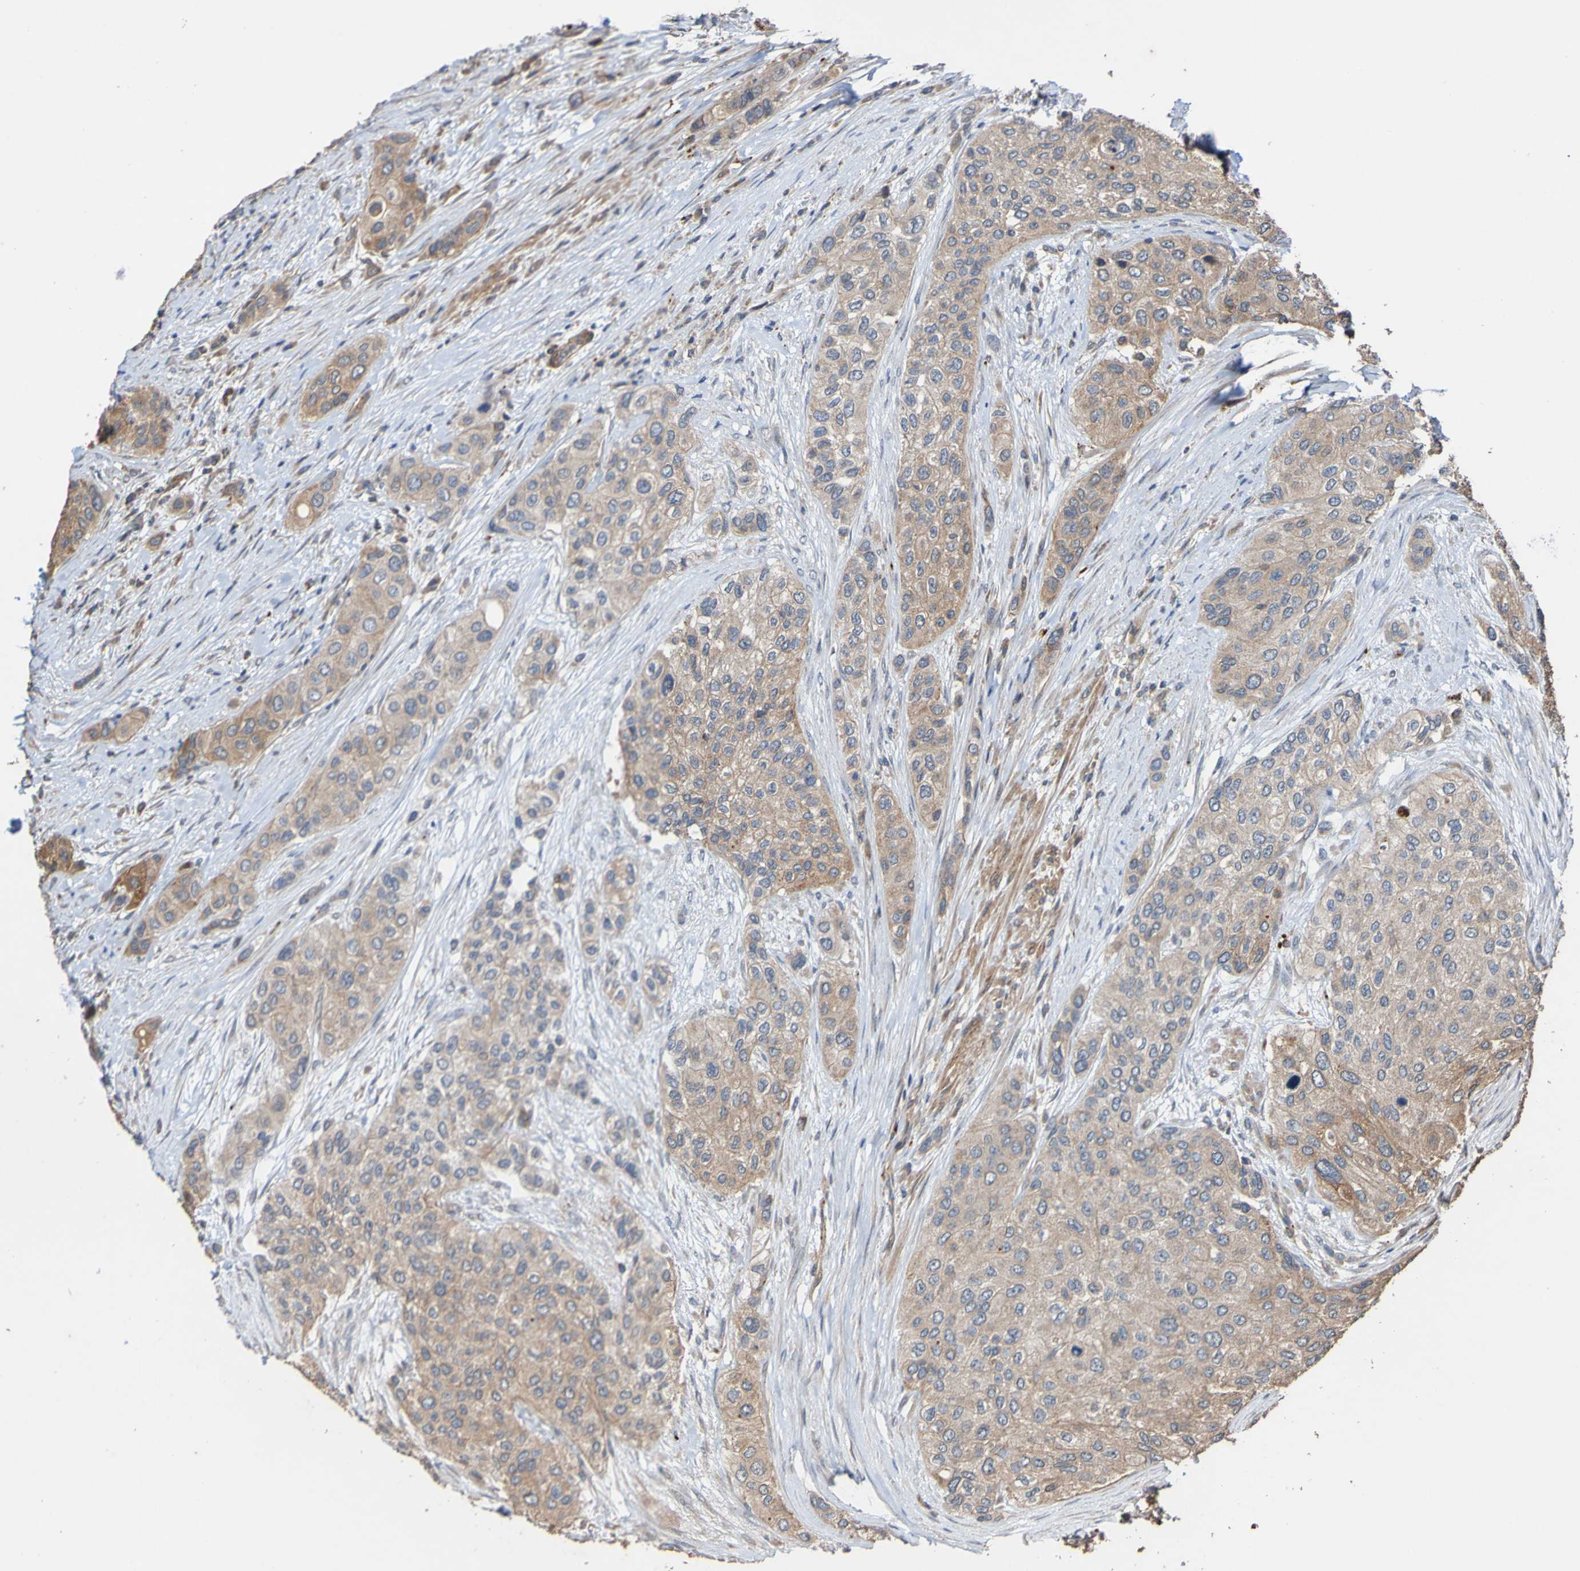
{"staining": {"intensity": "moderate", "quantity": ">75%", "location": "cytoplasmic/membranous"}, "tissue": "urothelial cancer", "cell_type": "Tumor cells", "image_type": "cancer", "snomed": [{"axis": "morphology", "description": "Urothelial carcinoma, High grade"}, {"axis": "topography", "description": "Urinary bladder"}], "caption": "Urothelial carcinoma (high-grade) stained with DAB (3,3'-diaminobenzidine) immunohistochemistry displays medium levels of moderate cytoplasmic/membranous staining in about >75% of tumor cells.", "gene": "UCN", "patient": {"sex": "female", "age": 56}}